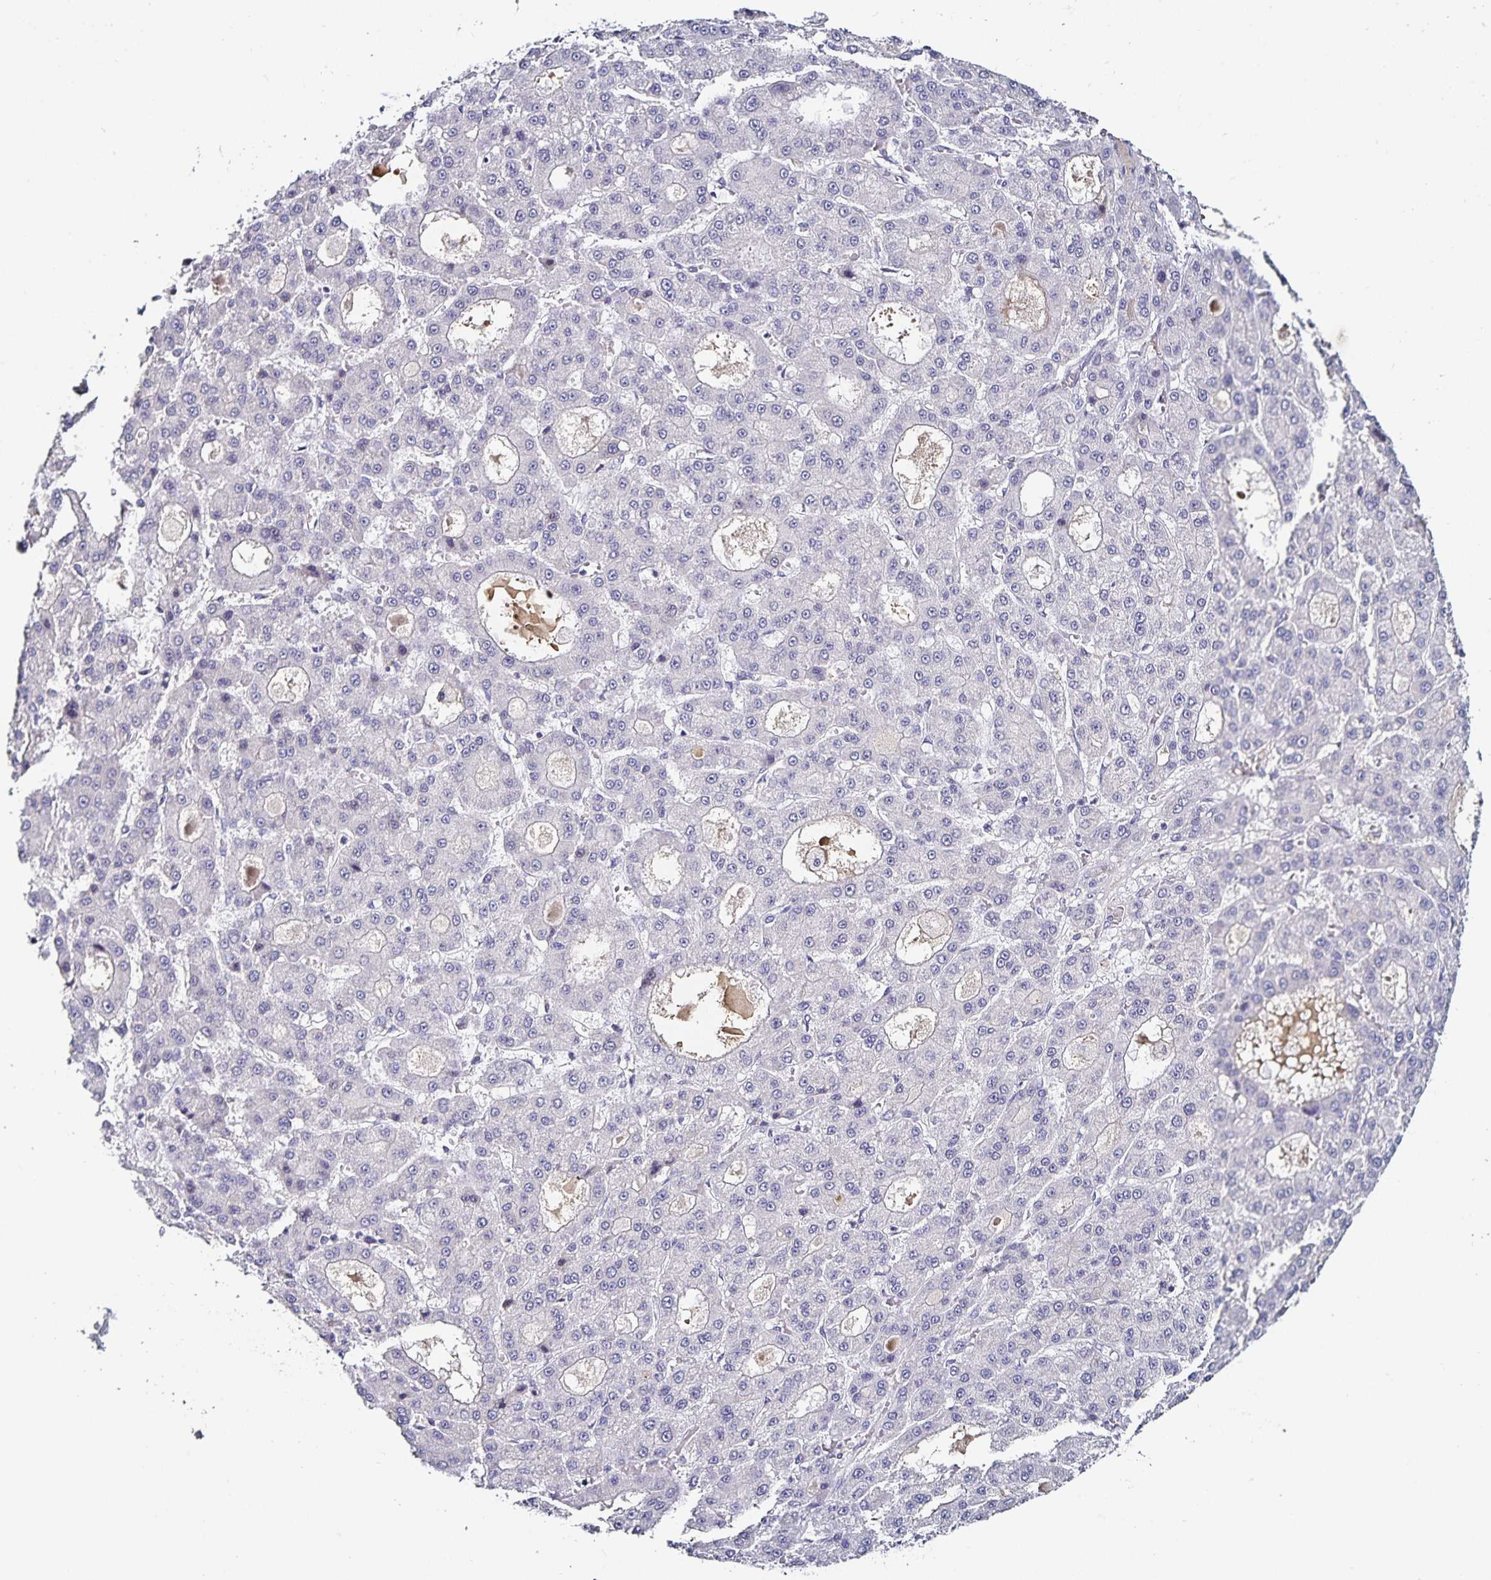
{"staining": {"intensity": "negative", "quantity": "none", "location": "none"}, "tissue": "liver cancer", "cell_type": "Tumor cells", "image_type": "cancer", "snomed": [{"axis": "morphology", "description": "Carcinoma, Hepatocellular, NOS"}, {"axis": "topography", "description": "Liver"}], "caption": "Immunohistochemistry (IHC) of liver cancer demonstrates no expression in tumor cells.", "gene": "TTR", "patient": {"sex": "male", "age": 70}}